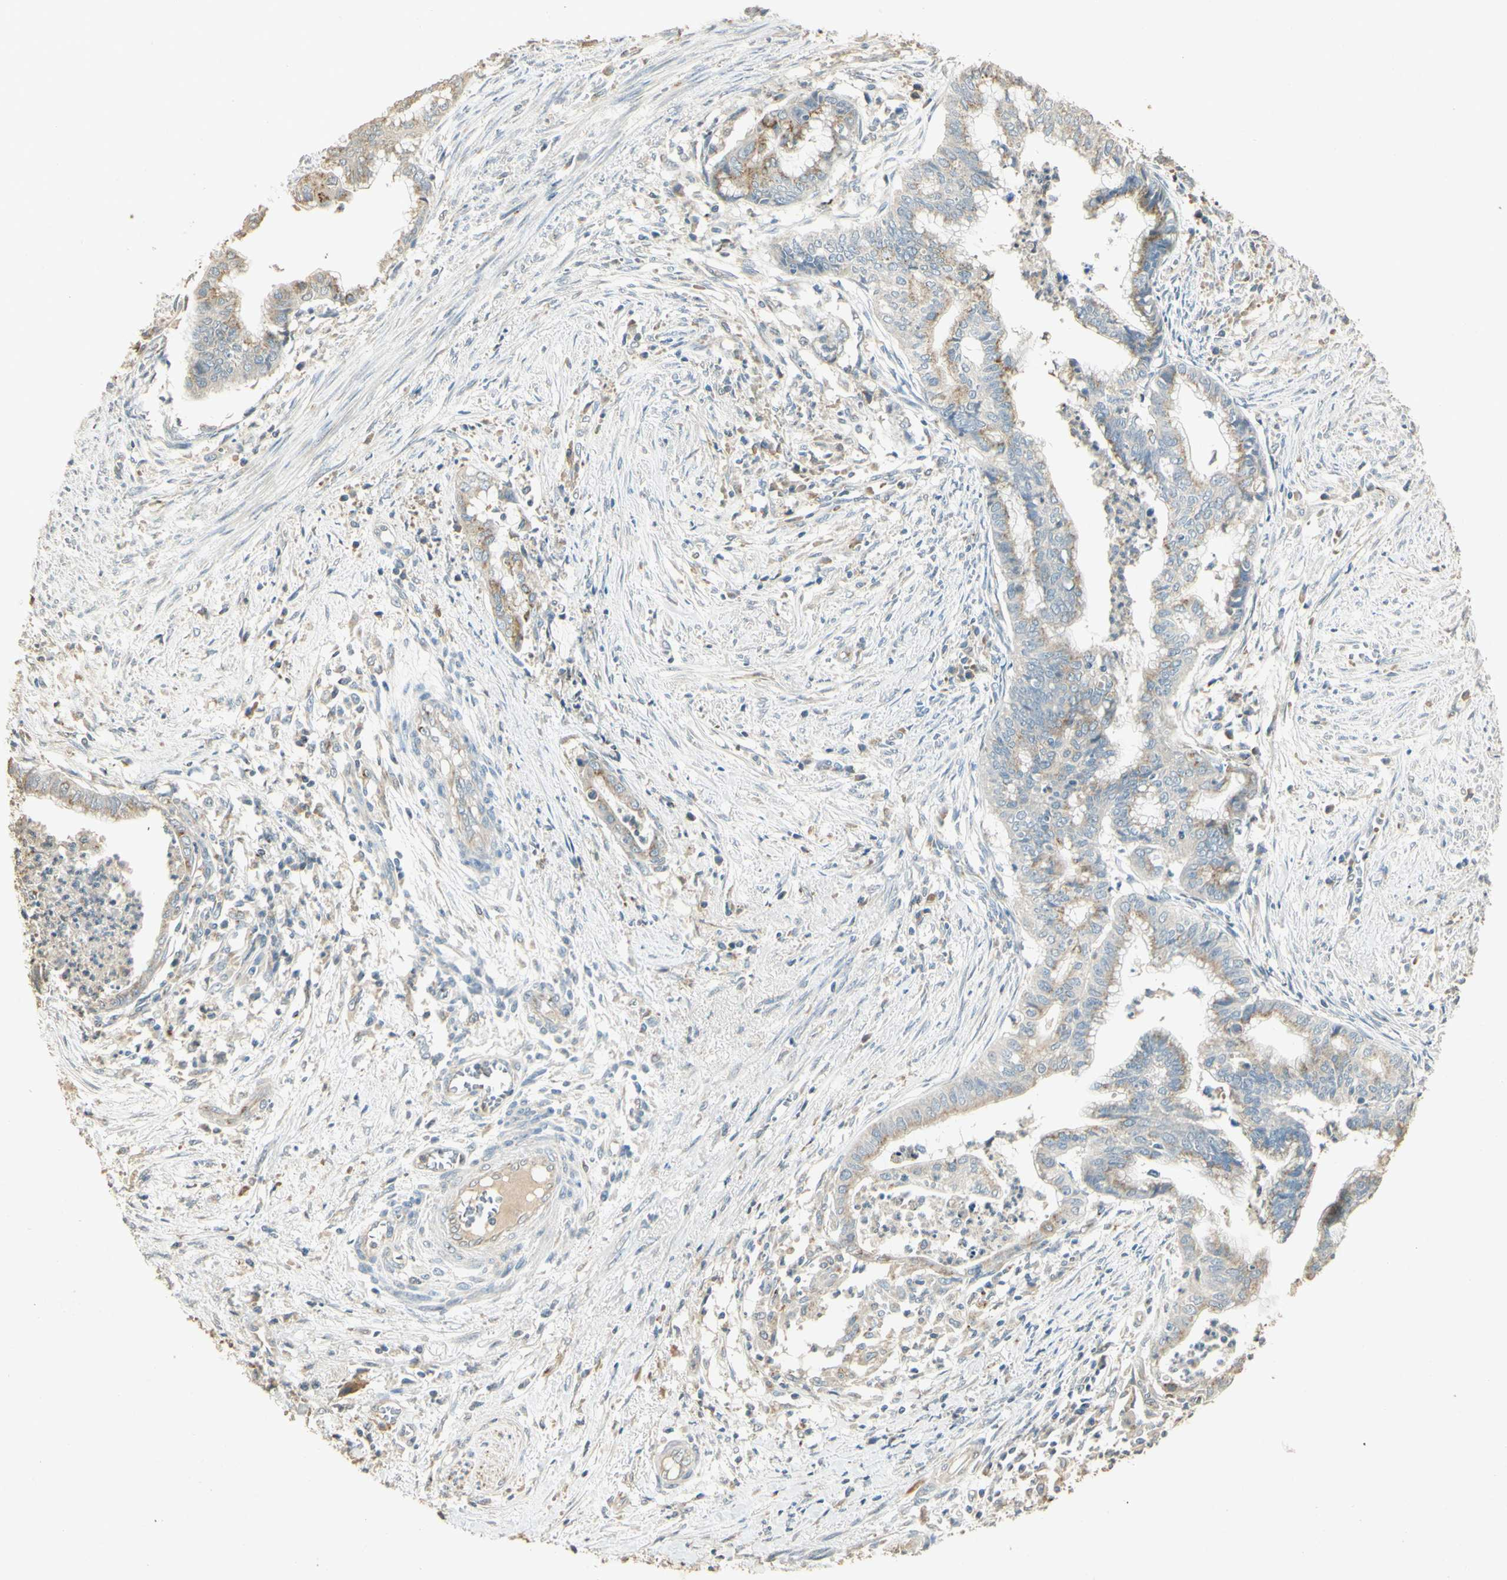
{"staining": {"intensity": "weak", "quantity": "25%-75%", "location": "cytoplasmic/membranous"}, "tissue": "endometrial cancer", "cell_type": "Tumor cells", "image_type": "cancer", "snomed": [{"axis": "morphology", "description": "Necrosis, NOS"}, {"axis": "morphology", "description": "Adenocarcinoma, NOS"}, {"axis": "topography", "description": "Endometrium"}], "caption": "There is low levels of weak cytoplasmic/membranous staining in tumor cells of endometrial cancer, as demonstrated by immunohistochemical staining (brown color).", "gene": "UXS1", "patient": {"sex": "female", "age": 79}}